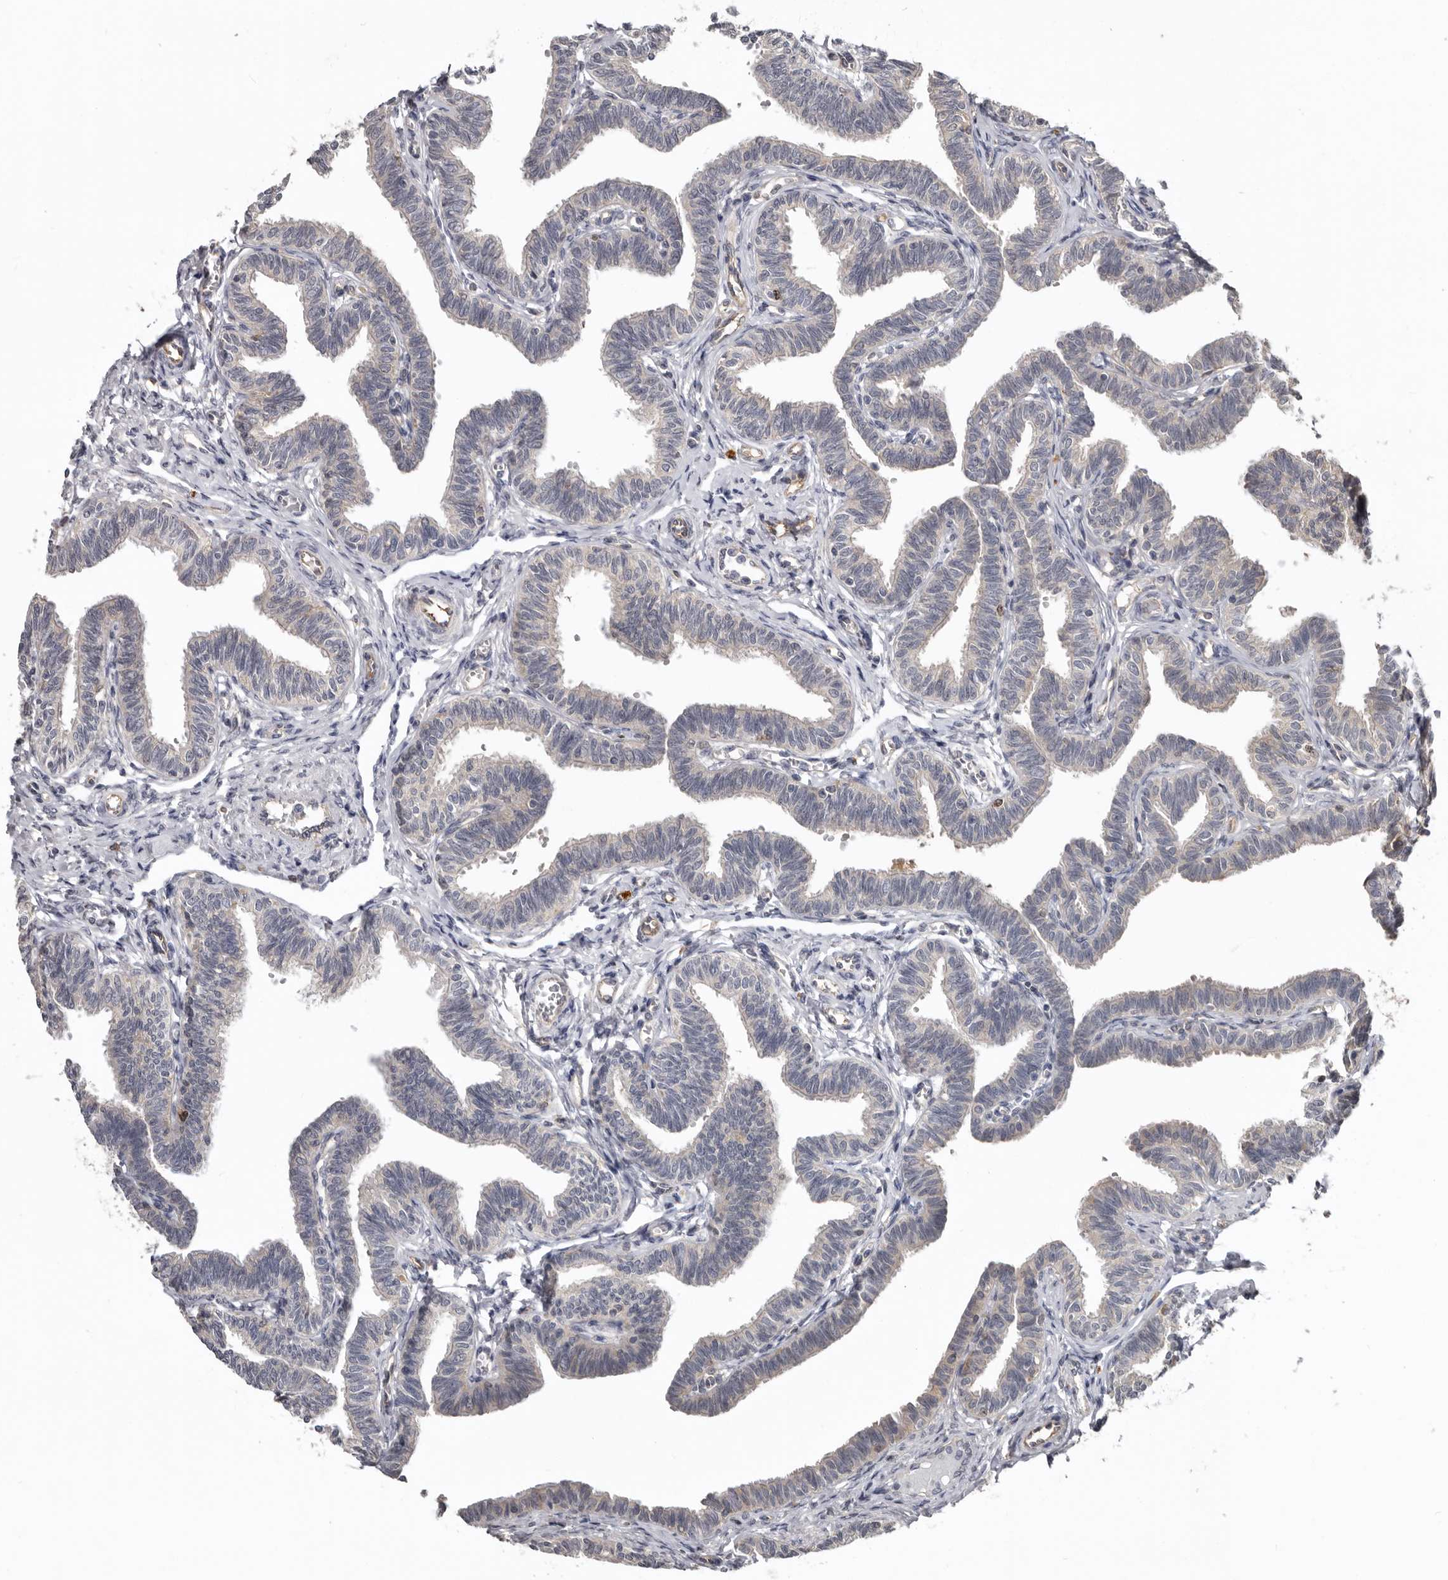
{"staining": {"intensity": "strong", "quantity": "<25%", "location": "nuclear"}, "tissue": "fallopian tube", "cell_type": "Glandular cells", "image_type": "normal", "snomed": [{"axis": "morphology", "description": "Normal tissue, NOS"}, {"axis": "topography", "description": "Fallopian tube"}, {"axis": "topography", "description": "Ovary"}], "caption": "Fallopian tube stained with a brown dye reveals strong nuclear positive expression in about <25% of glandular cells.", "gene": "CDCA8", "patient": {"sex": "female", "age": 23}}